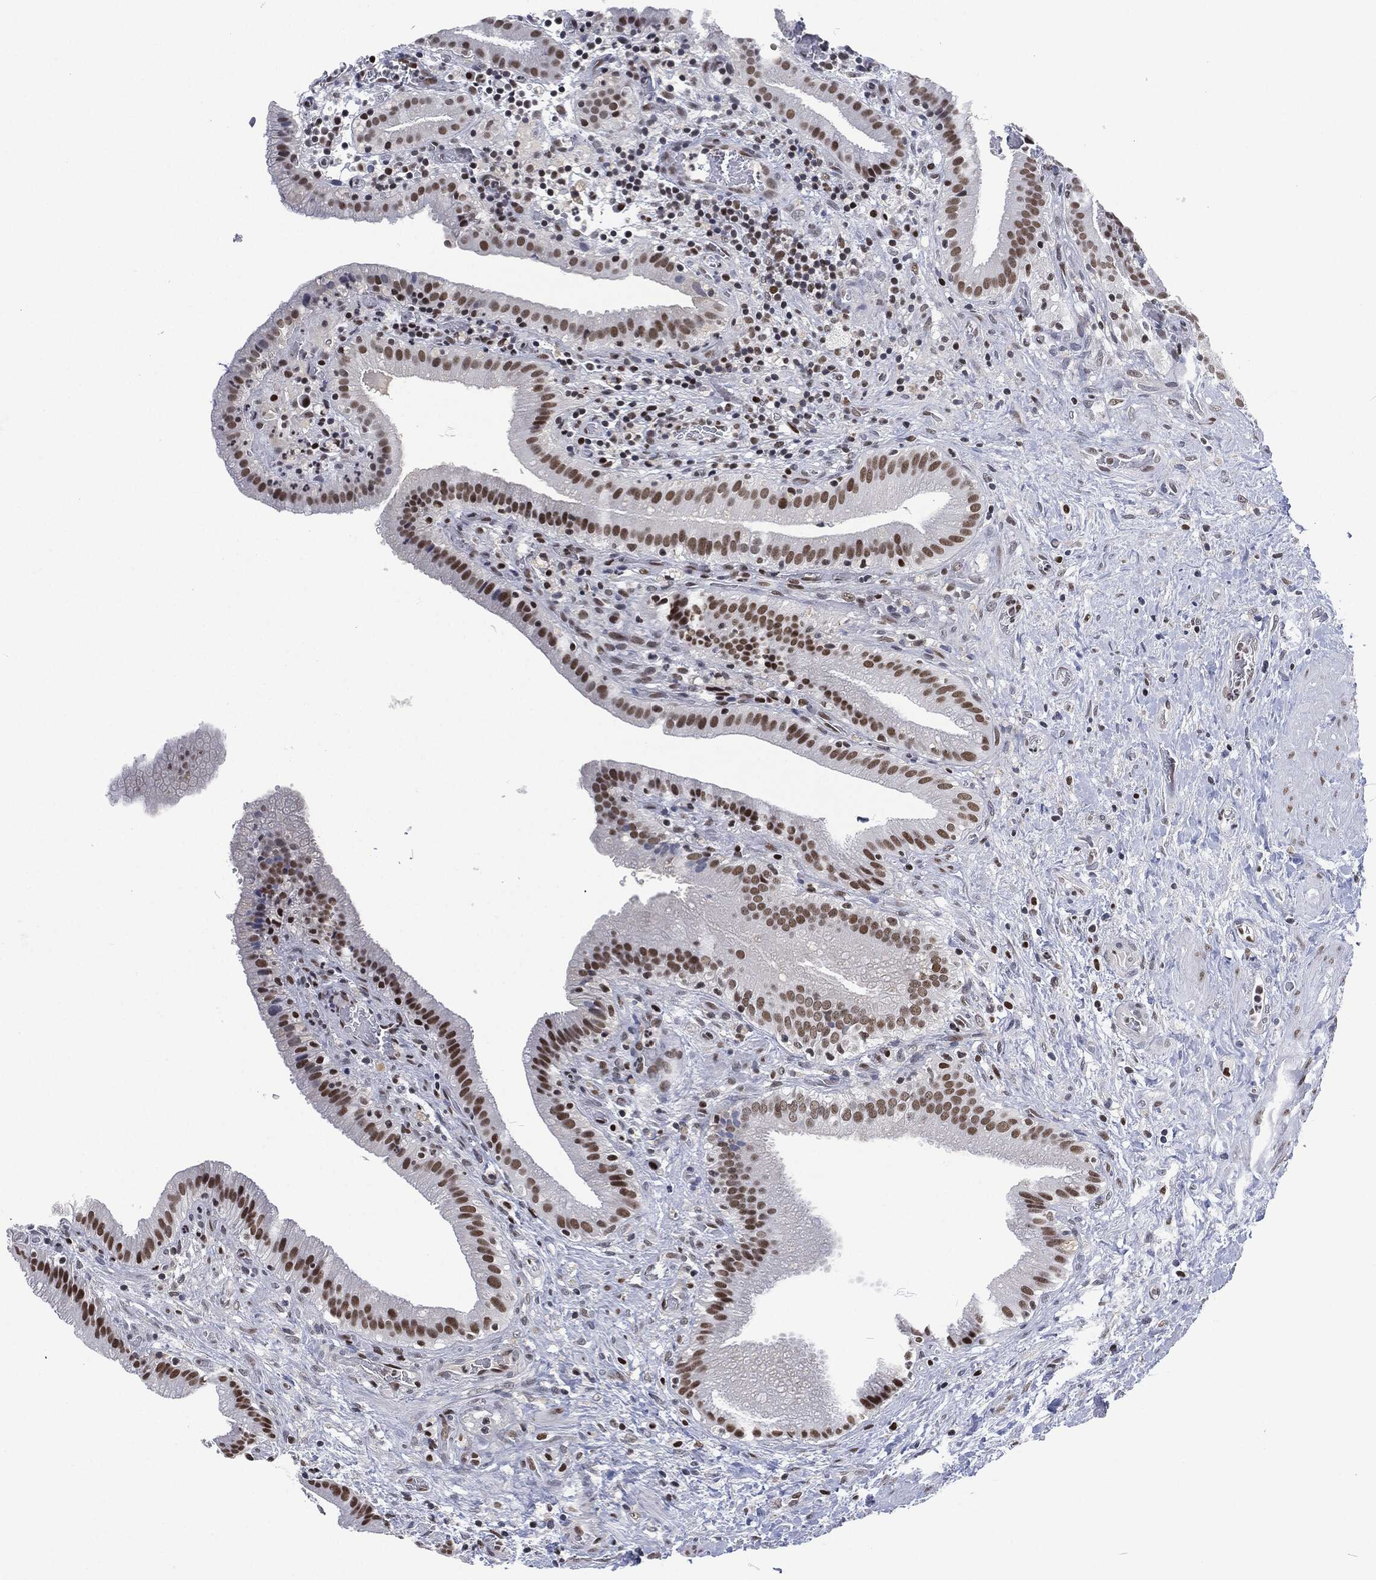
{"staining": {"intensity": "strong", "quantity": "25%-75%", "location": "nuclear"}, "tissue": "gallbladder", "cell_type": "Glandular cells", "image_type": "normal", "snomed": [{"axis": "morphology", "description": "Normal tissue, NOS"}, {"axis": "topography", "description": "Gallbladder"}], "caption": "Protein staining displays strong nuclear positivity in about 25%-75% of glandular cells in normal gallbladder.", "gene": "DCPS", "patient": {"sex": "male", "age": 62}}